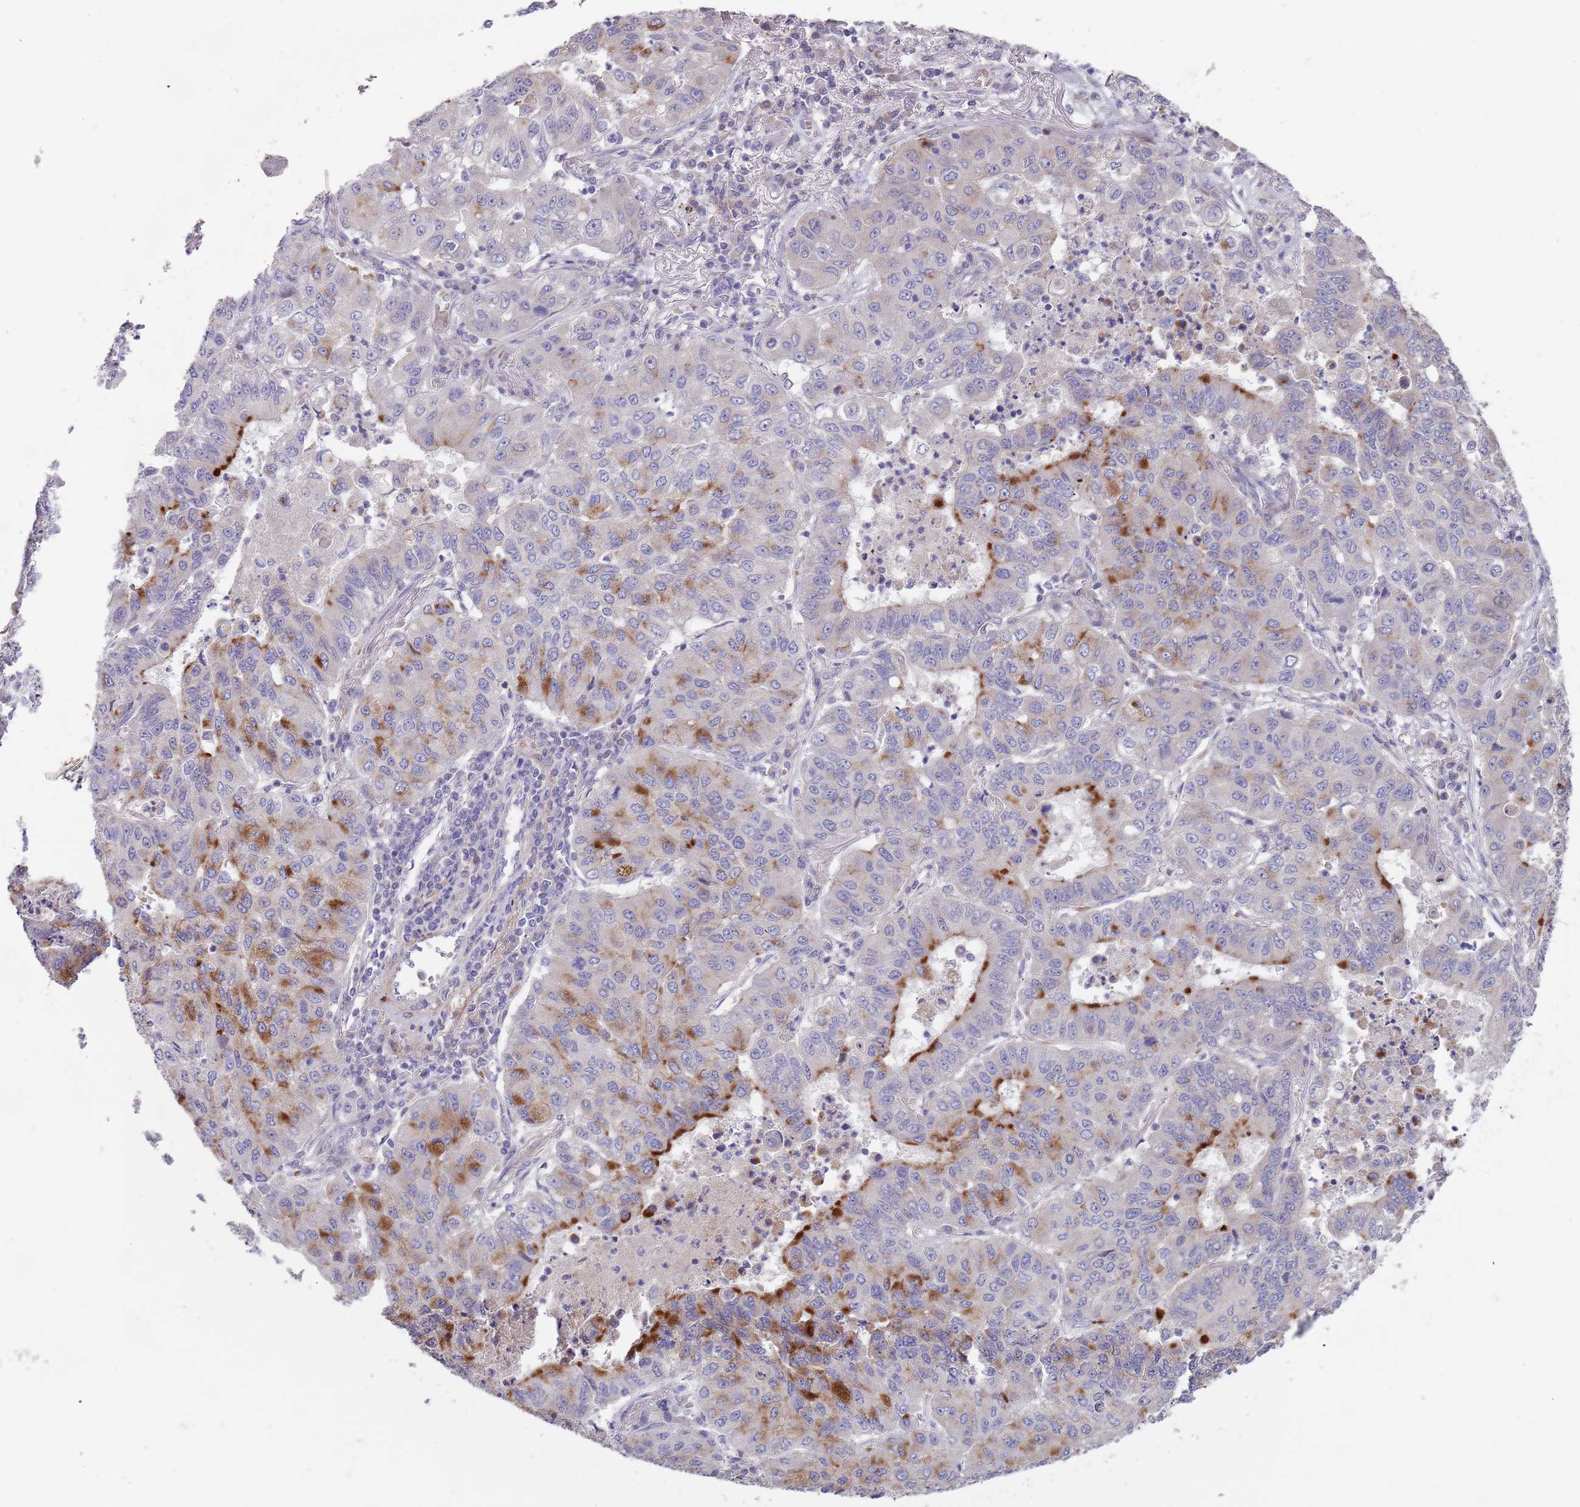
{"staining": {"intensity": "strong", "quantity": "<25%", "location": "cytoplasmic/membranous"}, "tissue": "lung cancer", "cell_type": "Tumor cells", "image_type": "cancer", "snomed": [{"axis": "morphology", "description": "Squamous cell carcinoma, NOS"}, {"axis": "topography", "description": "Lung"}], "caption": "Lung squamous cell carcinoma was stained to show a protein in brown. There is medium levels of strong cytoplasmic/membranous positivity in approximately <25% of tumor cells.", "gene": "PRAC1", "patient": {"sex": "male", "age": 74}}